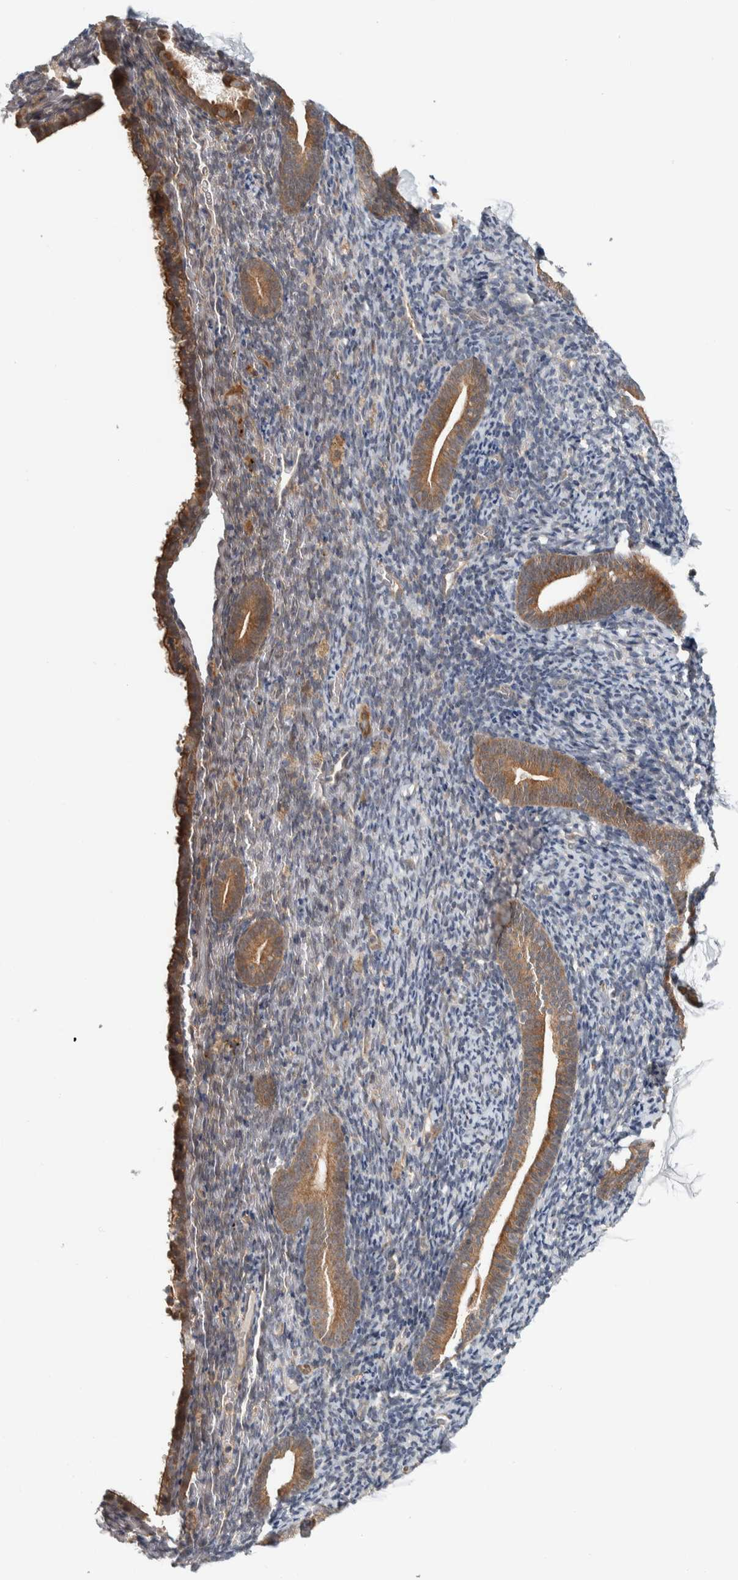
{"staining": {"intensity": "weak", "quantity": "<25%", "location": "cytoplasmic/membranous"}, "tissue": "endometrium", "cell_type": "Cells in endometrial stroma", "image_type": "normal", "snomed": [{"axis": "morphology", "description": "Normal tissue, NOS"}, {"axis": "topography", "description": "Endometrium"}], "caption": "Immunohistochemistry (IHC) image of normal endometrium: human endometrium stained with DAB reveals no significant protein expression in cells in endometrial stroma.", "gene": "TBC1D31", "patient": {"sex": "female", "age": 51}}